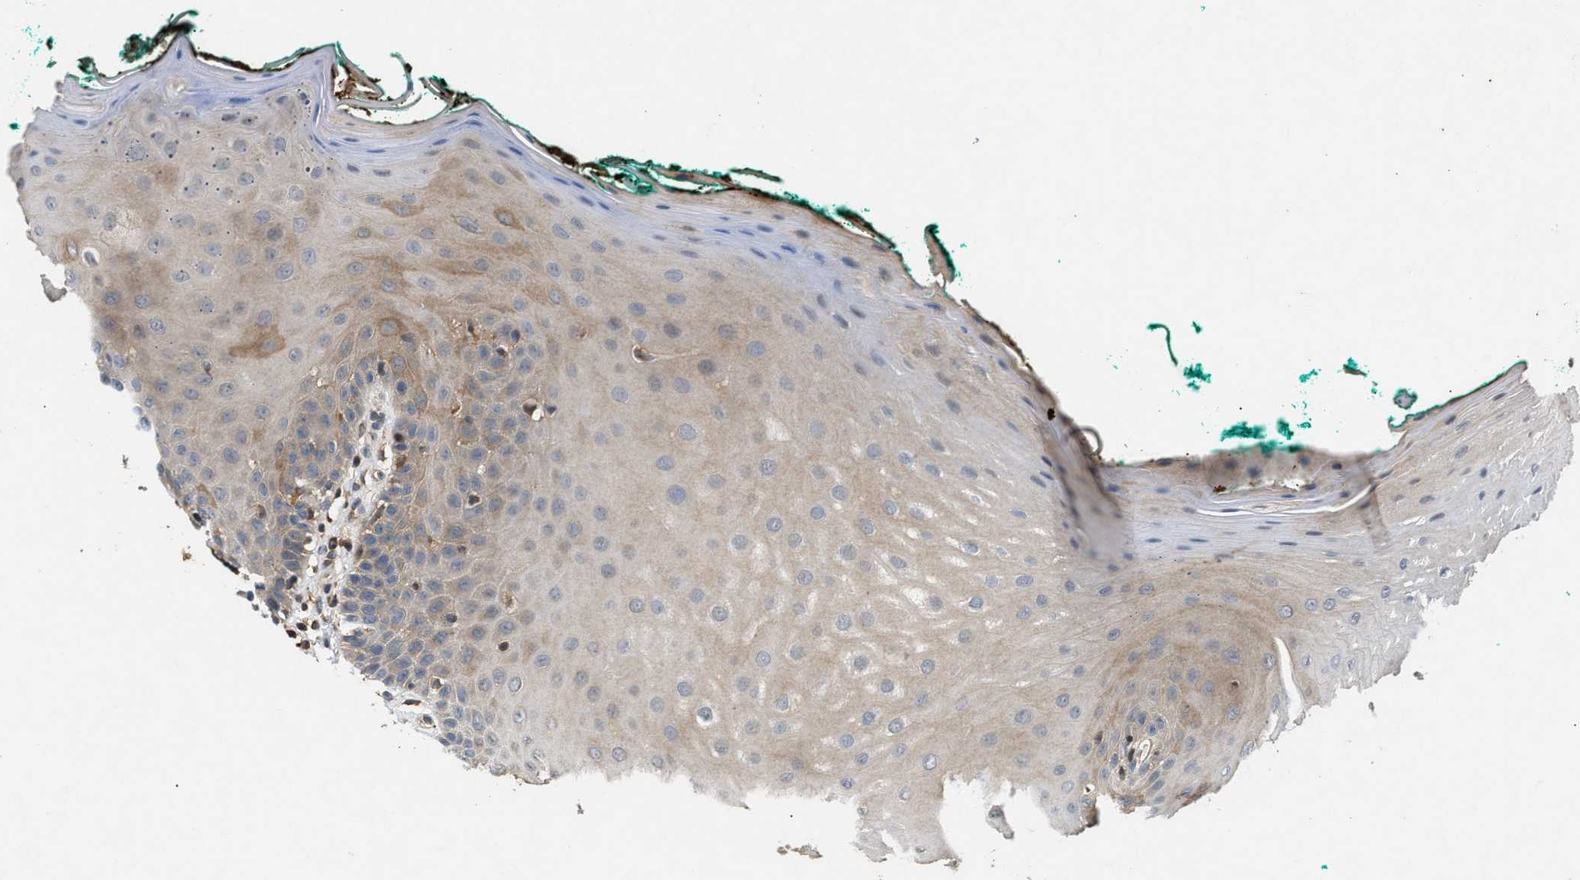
{"staining": {"intensity": "weak", "quantity": "<25%", "location": "cytoplasmic/membranous"}, "tissue": "oral mucosa", "cell_type": "Squamous epithelial cells", "image_type": "normal", "snomed": [{"axis": "morphology", "description": "Normal tissue, NOS"}, {"axis": "topography", "description": "Skeletal muscle"}, {"axis": "topography", "description": "Oral tissue"}], "caption": "Histopathology image shows no protein positivity in squamous epithelial cells of normal oral mucosa.", "gene": "CHUK", "patient": {"sex": "male", "age": 58}}